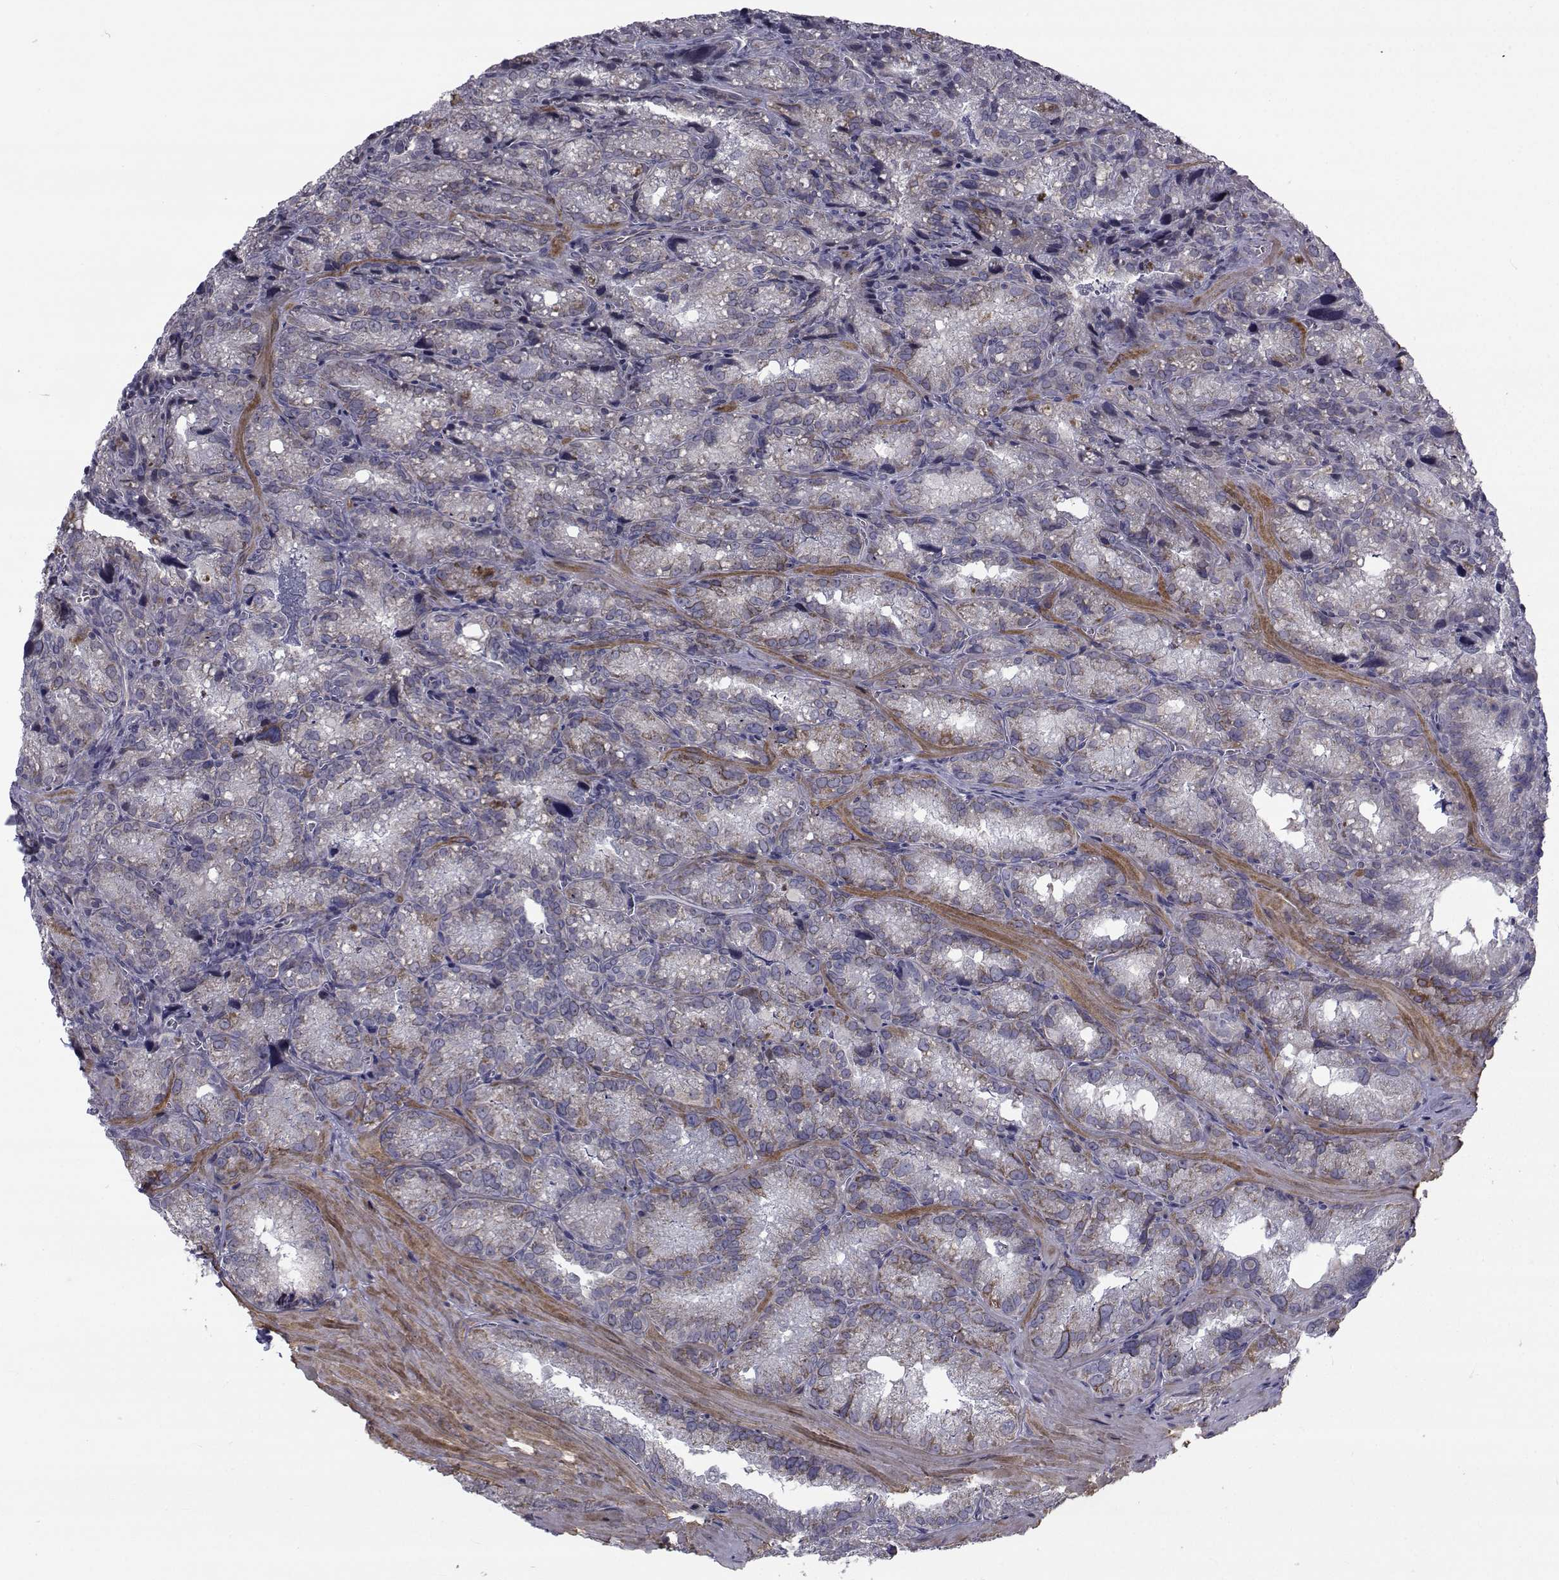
{"staining": {"intensity": "weak", "quantity": "<25%", "location": "cytoplasmic/membranous"}, "tissue": "seminal vesicle", "cell_type": "Glandular cells", "image_type": "normal", "snomed": [{"axis": "morphology", "description": "Normal tissue, NOS"}, {"axis": "topography", "description": "Seminal veicle"}], "caption": "The photomicrograph shows no staining of glandular cells in normal seminal vesicle.", "gene": "CFAP74", "patient": {"sex": "male", "age": 57}}